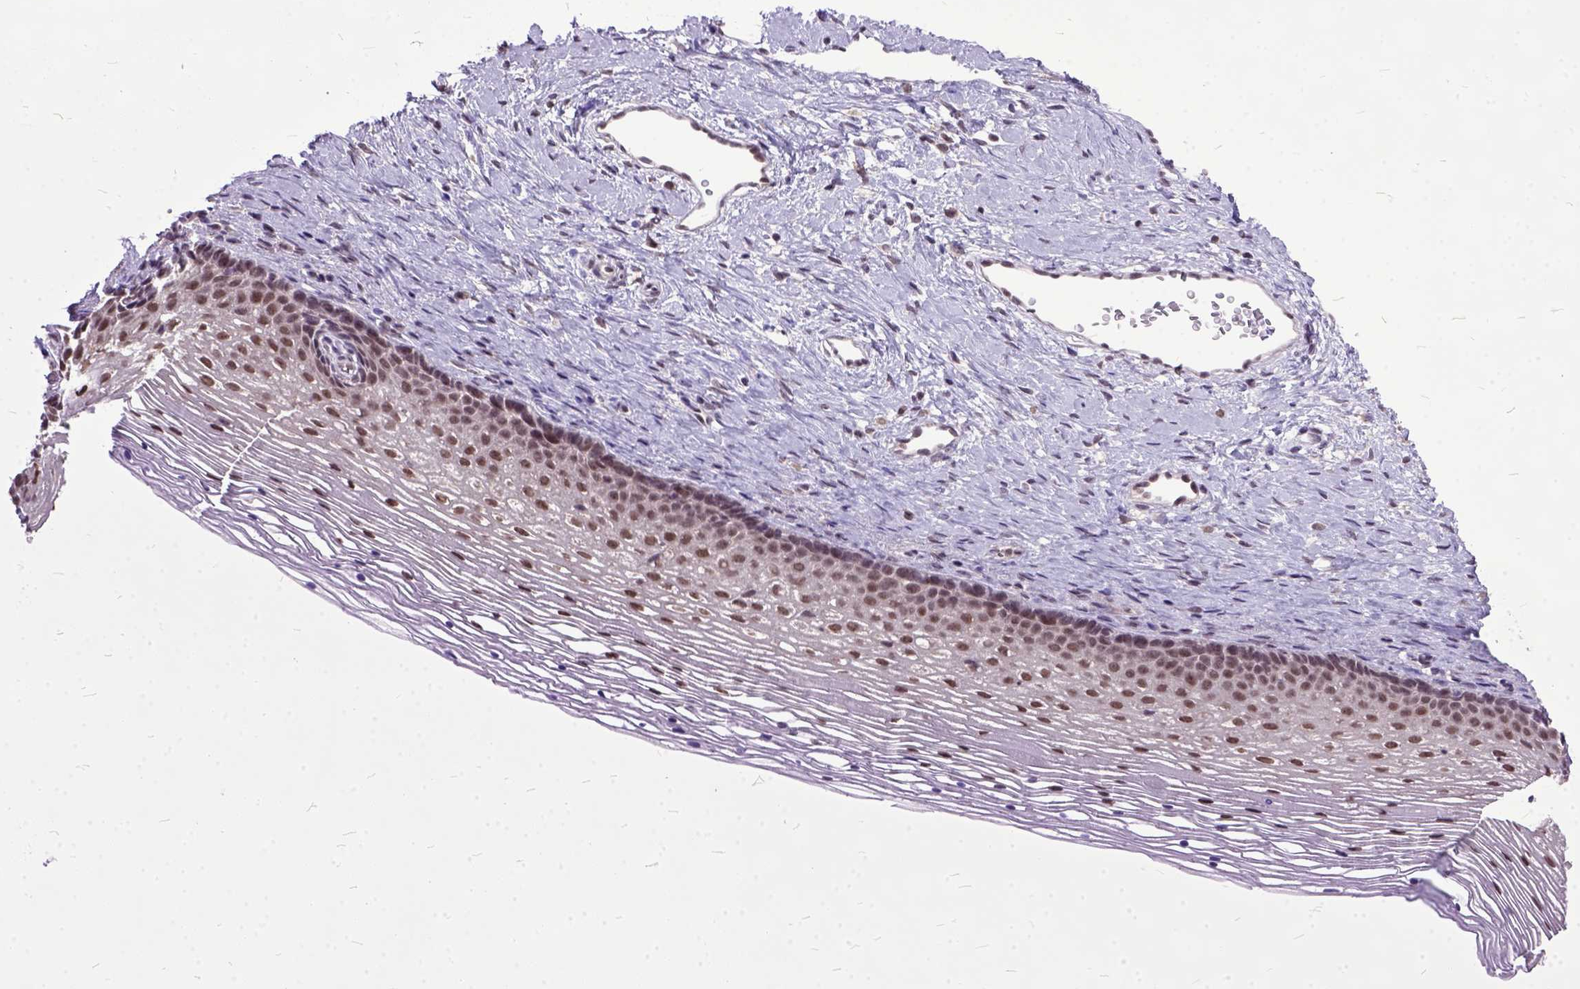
{"staining": {"intensity": "moderate", "quantity": ">75%", "location": "nuclear"}, "tissue": "cervix", "cell_type": "Glandular cells", "image_type": "normal", "snomed": [{"axis": "morphology", "description": "Normal tissue, NOS"}, {"axis": "topography", "description": "Cervix"}], "caption": "Glandular cells demonstrate medium levels of moderate nuclear staining in approximately >75% of cells in benign cervix. Nuclei are stained in blue.", "gene": "ORC5", "patient": {"sex": "female", "age": 34}}